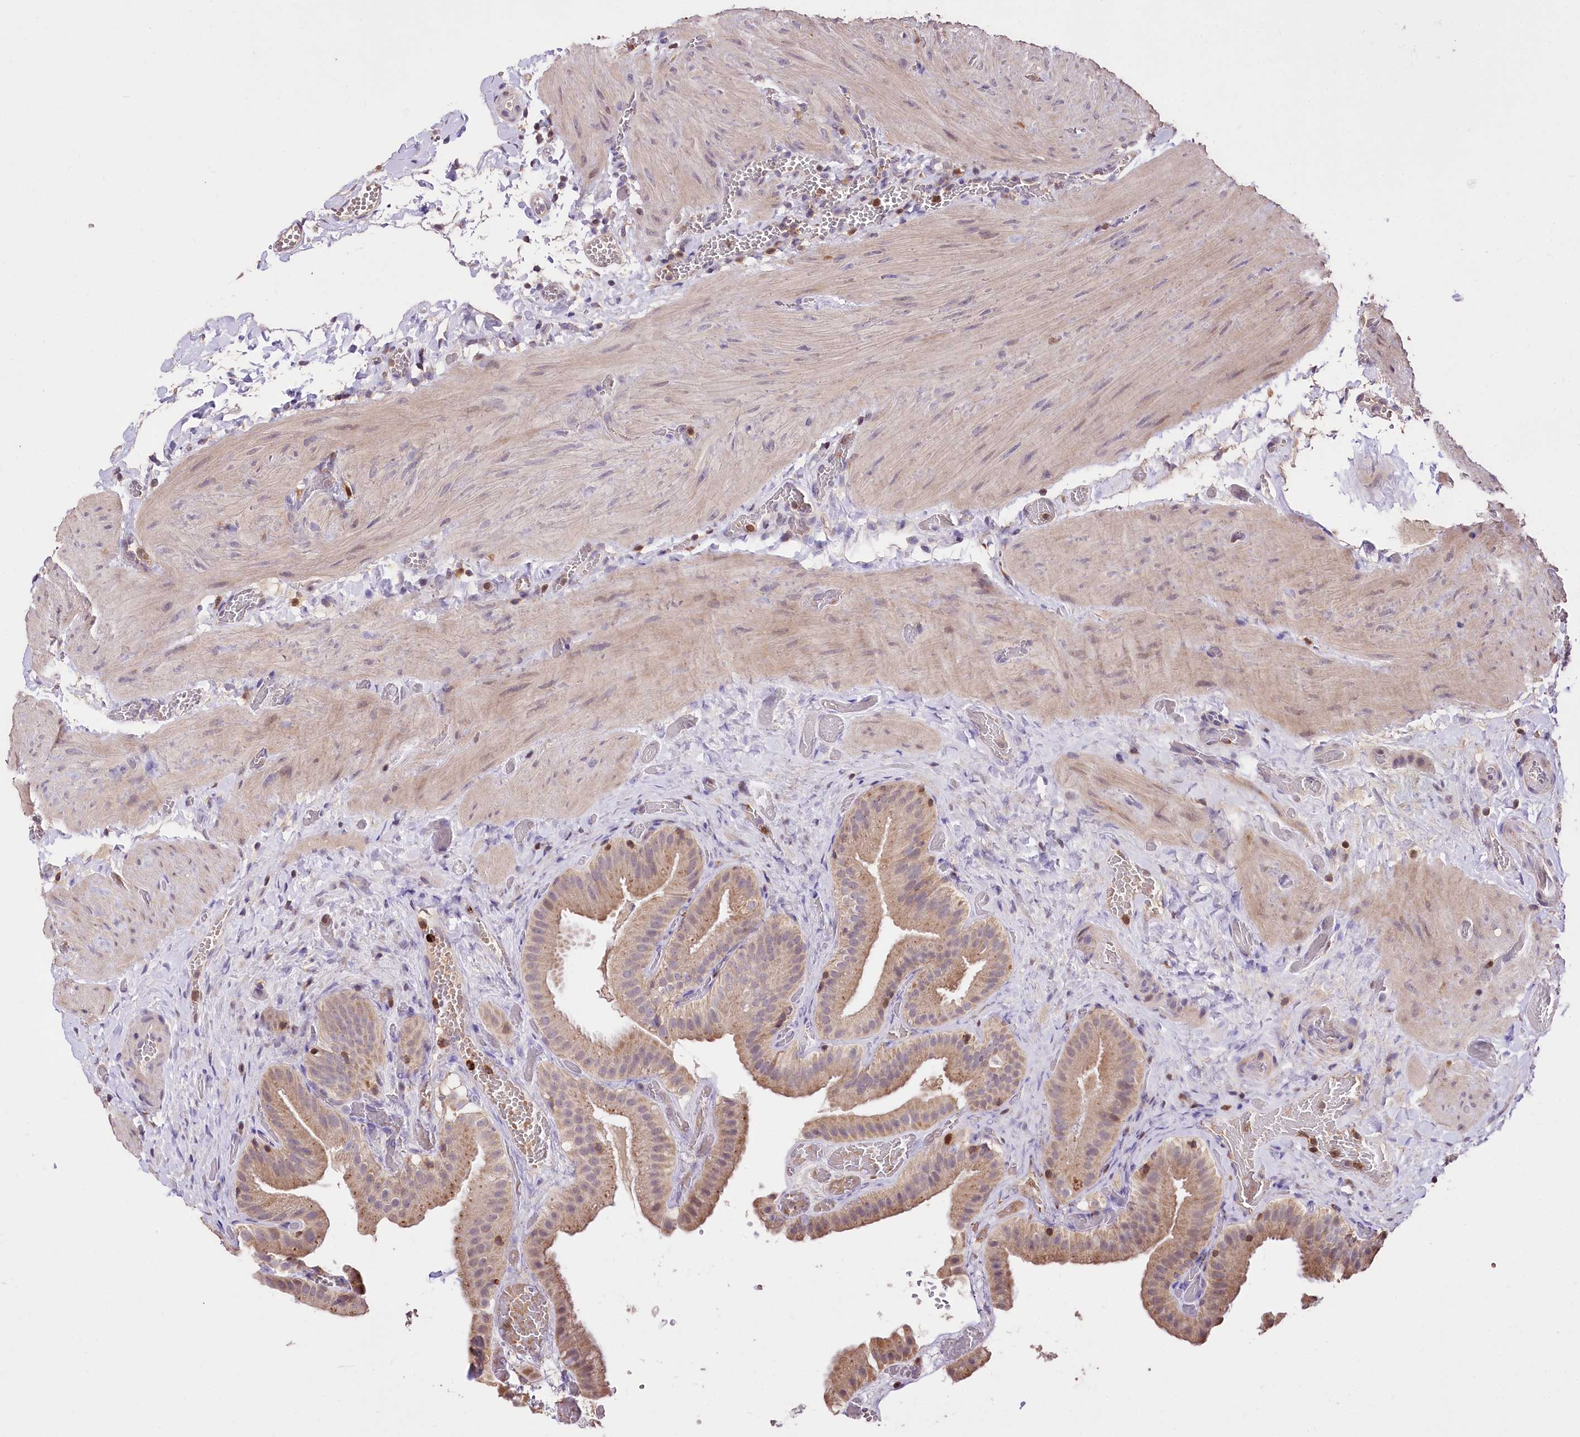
{"staining": {"intensity": "weak", "quantity": ">75%", "location": "cytoplasmic/membranous"}, "tissue": "gallbladder", "cell_type": "Glandular cells", "image_type": "normal", "snomed": [{"axis": "morphology", "description": "Normal tissue, NOS"}, {"axis": "topography", "description": "Gallbladder"}], "caption": "An image showing weak cytoplasmic/membranous positivity in approximately >75% of glandular cells in benign gallbladder, as visualized by brown immunohistochemical staining.", "gene": "SERGEF", "patient": {"sex": "female", "age": 64}}